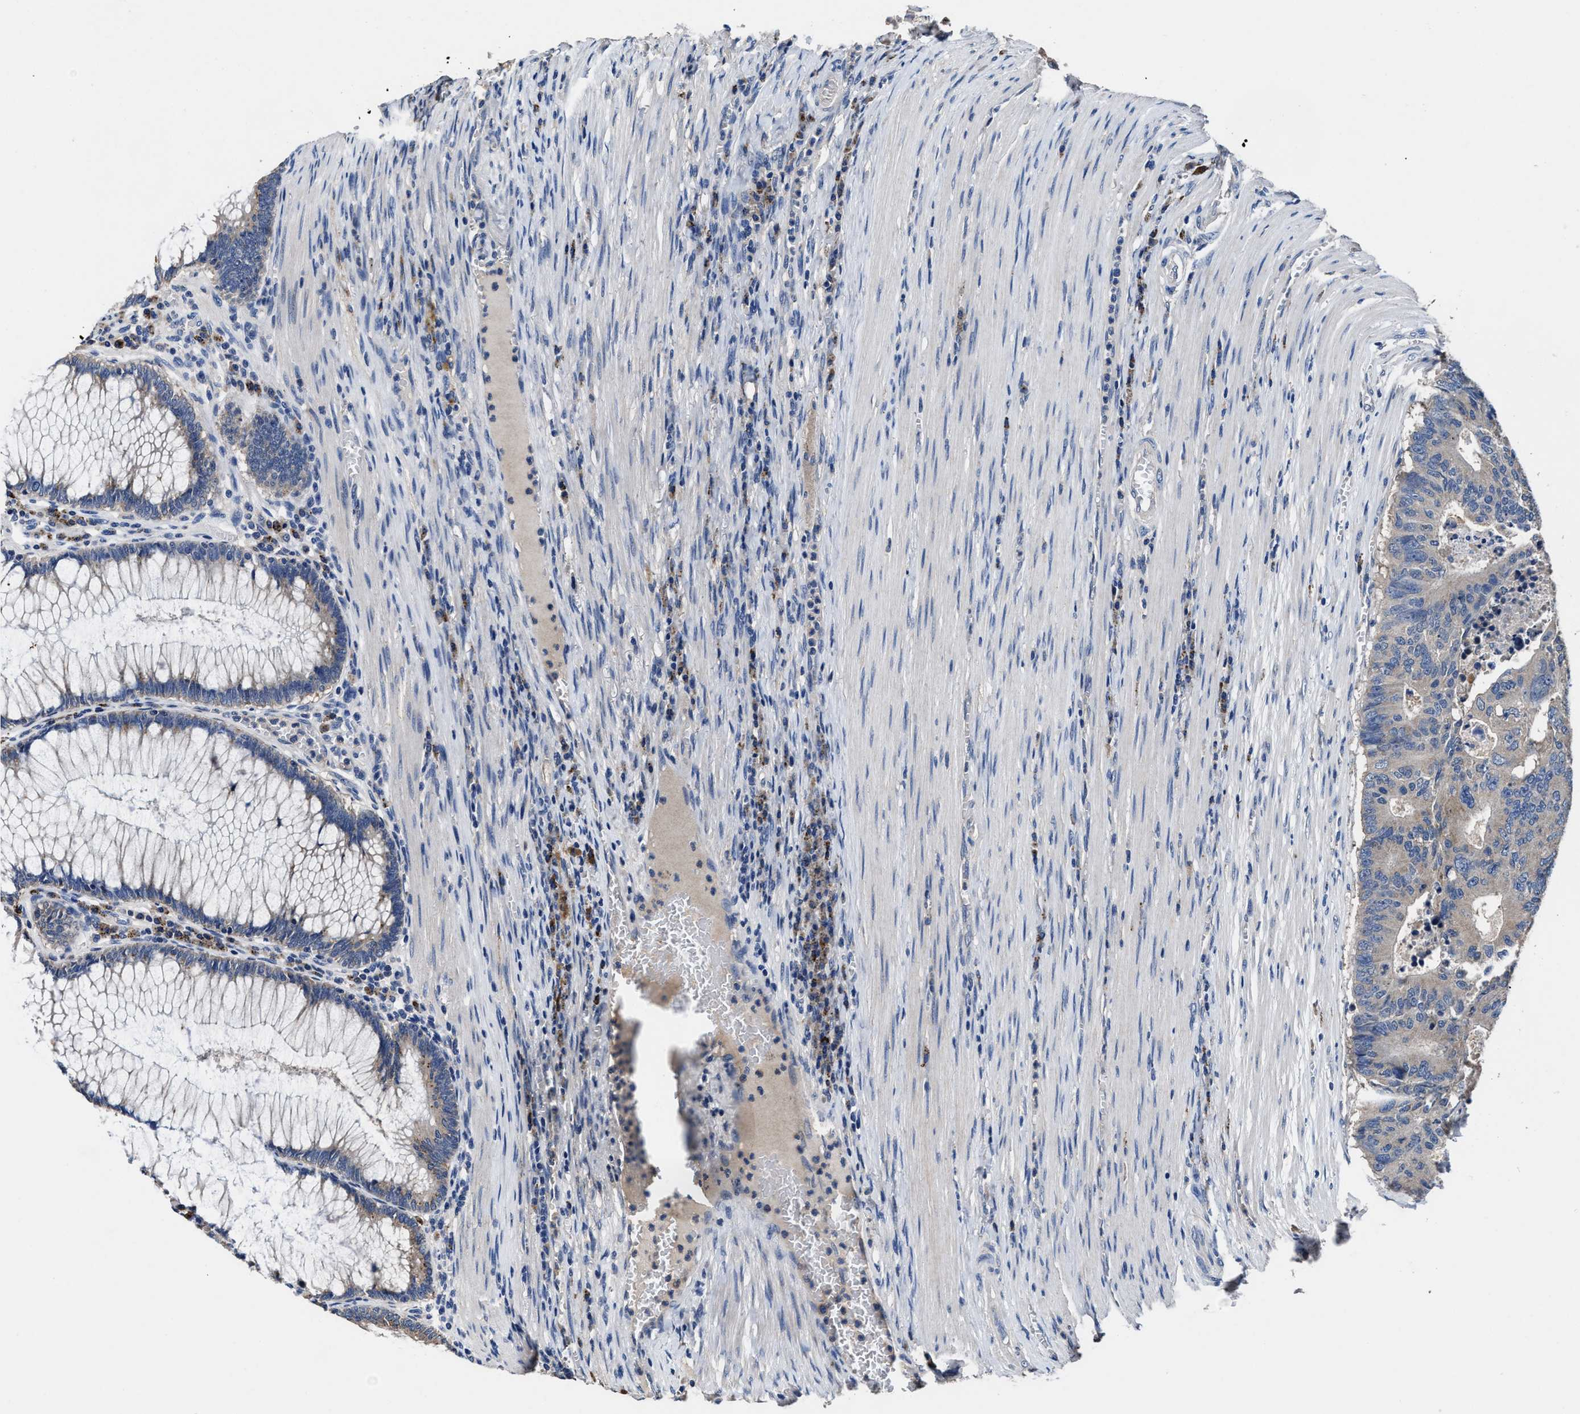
{"staining": {"intensity": "negative", "quantity": "none", "location": "none"}, "tissue": "colorectal cancer", "cell_type": "Tumor cells", "image_type": "cancer", "snomed": [{"axis": "morphology", "description": "Adenocarcinoma, NOS"}, {"axis": "topography", "description": "Colon"}], "caption": "Immunohistochemistry (IHC) photomicrograph of human colorectal cancer stained for a protein (brown), which exhibits no expression in tumor cells. (DAB immunohistochemistry (IHC) visualized using brightfield microscopy, high magnification).", "gene": "UBR4", "patient": {"sex": "male", "age": 87}}